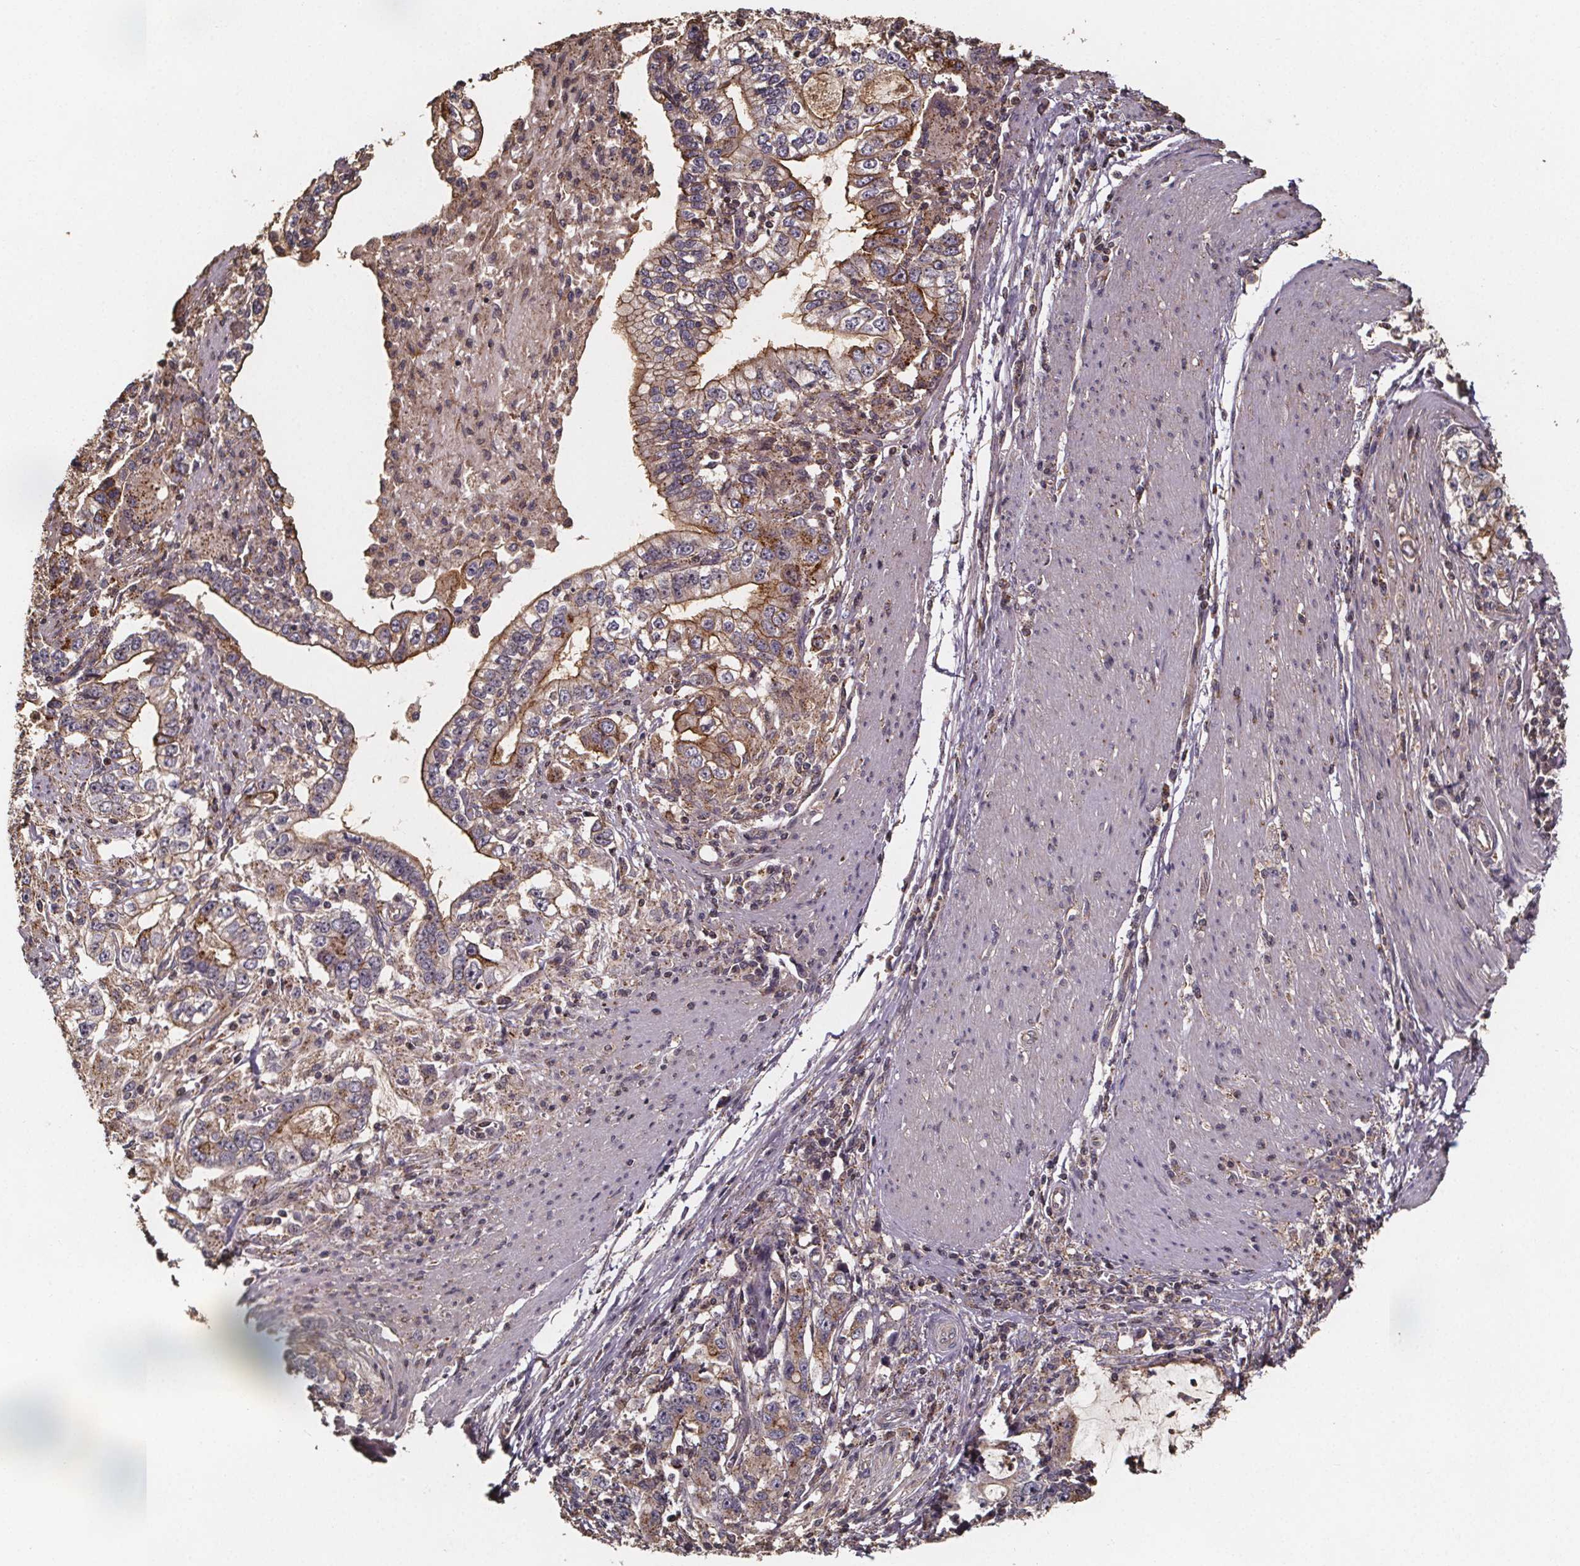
{"staining": {"intensity": "moderate", "quantity": ">75%", "location": "cytoplasmic/membranous"}, "tissue": "stomach cancer", "cell_type": "Tumor cells", "image_type": "cancer", "snomed": [{"axis": "morphology", "description": "Adenocarcinoma, NOS"}, {"axis": "topography", "description": "Stomach, lower"}], "caption": "Immunohistochemistry of stomach cancer reveals medium levels of moderate cytoplasmic/membranous expression in about >75% of tumor cells.", "gene": "ZNF879", "patient": {"sex": "female", "age": 72}}